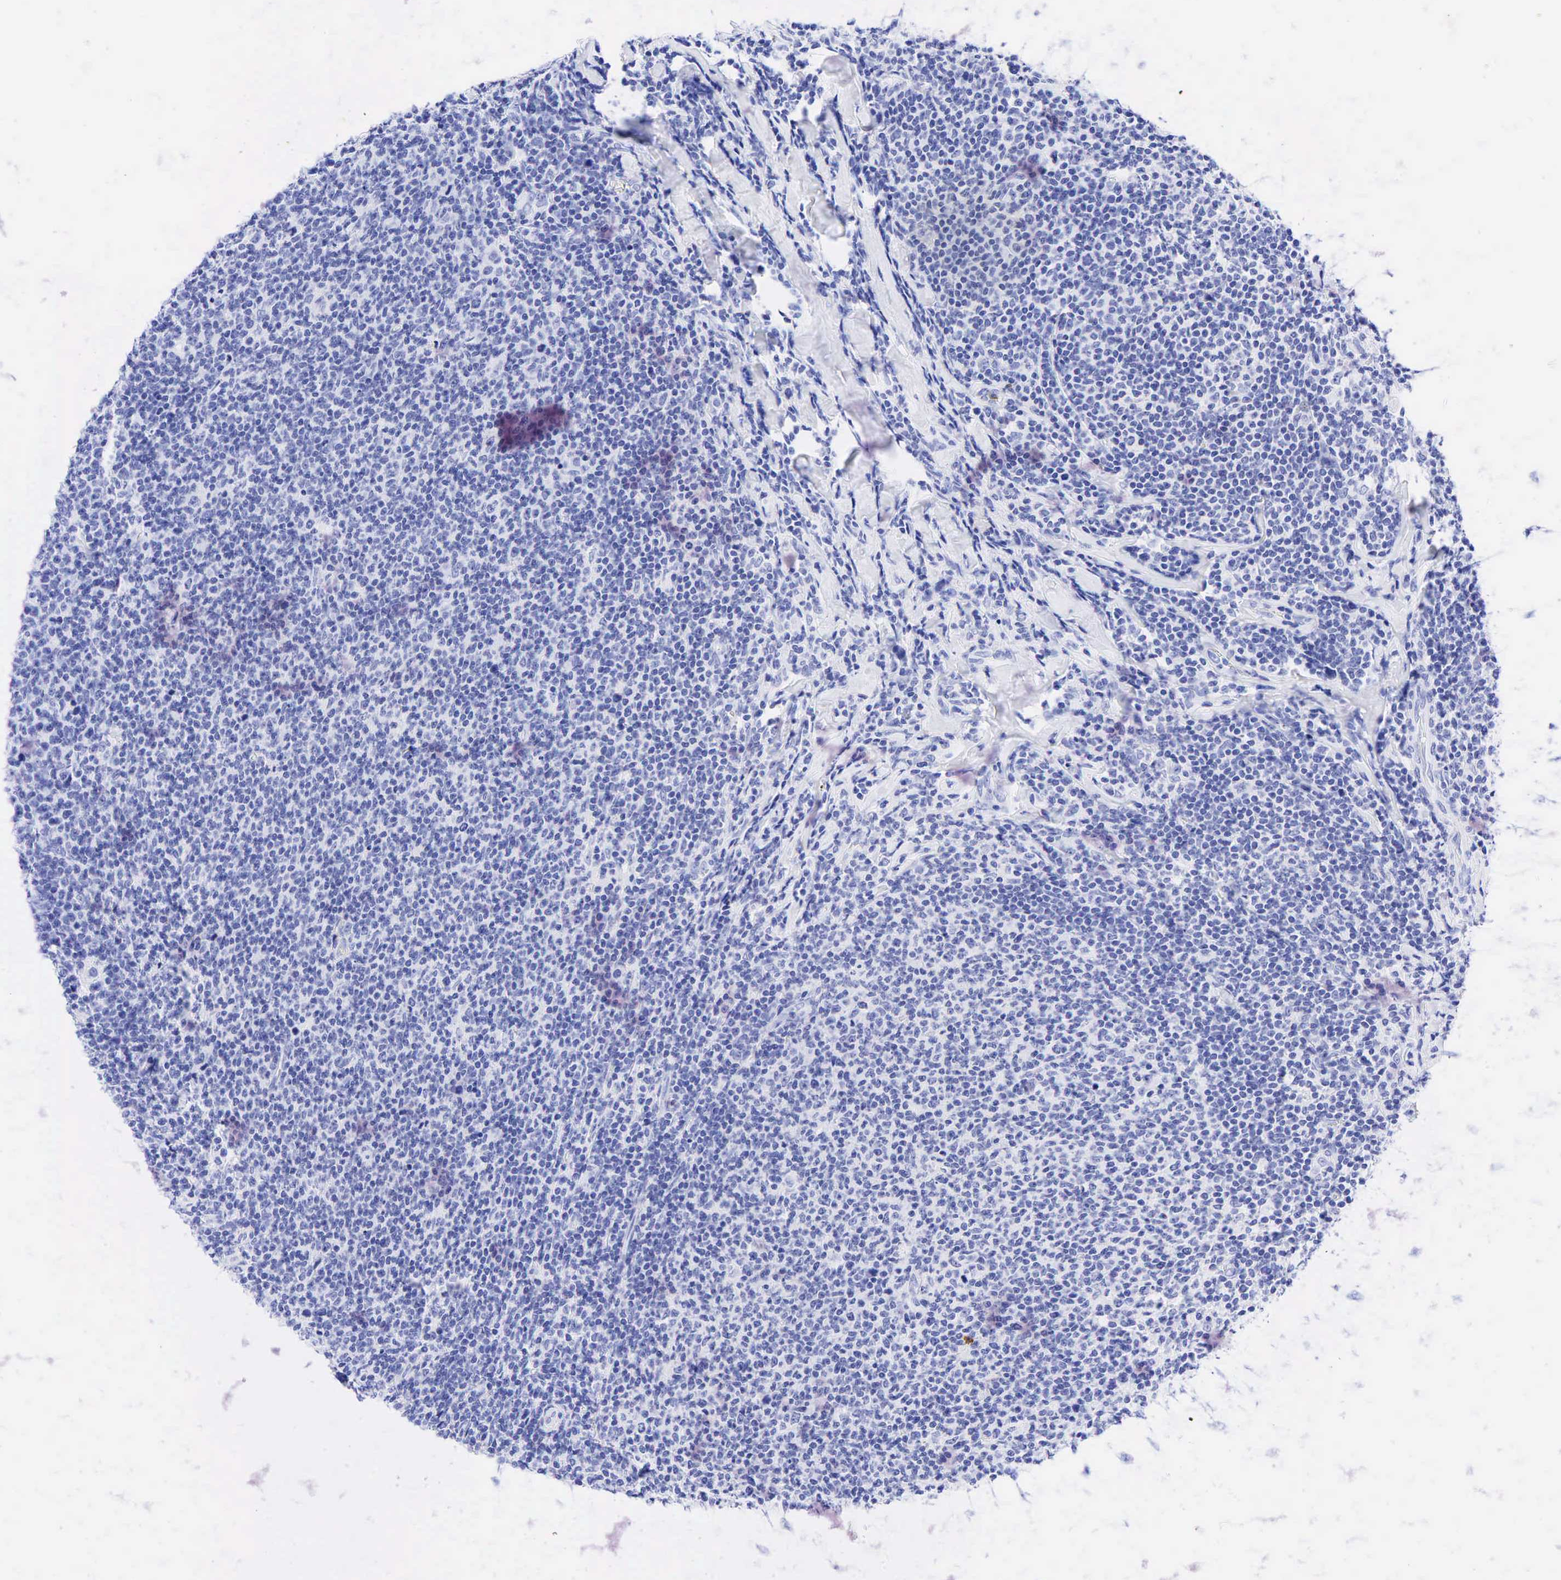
{"staining": {"intensity": "negative", "quantity": "none", "location": "none"}, "tissue": "lymphoma", "cell_type": "Tumor cells", "image_type": "cancer", "snomed": [{"axis": "morphology", "description": "Malignant lymphoma, non-Hodgkin's type, Low grade"}, {"axis": "topography", "description": "Lymph node"}], "caption": "Lymphoma stained for a protein using immunohistochemistry shows no positivity tumor cells.", "gene": "FUT4", "patient": {"sex": "male", "age": 74}}